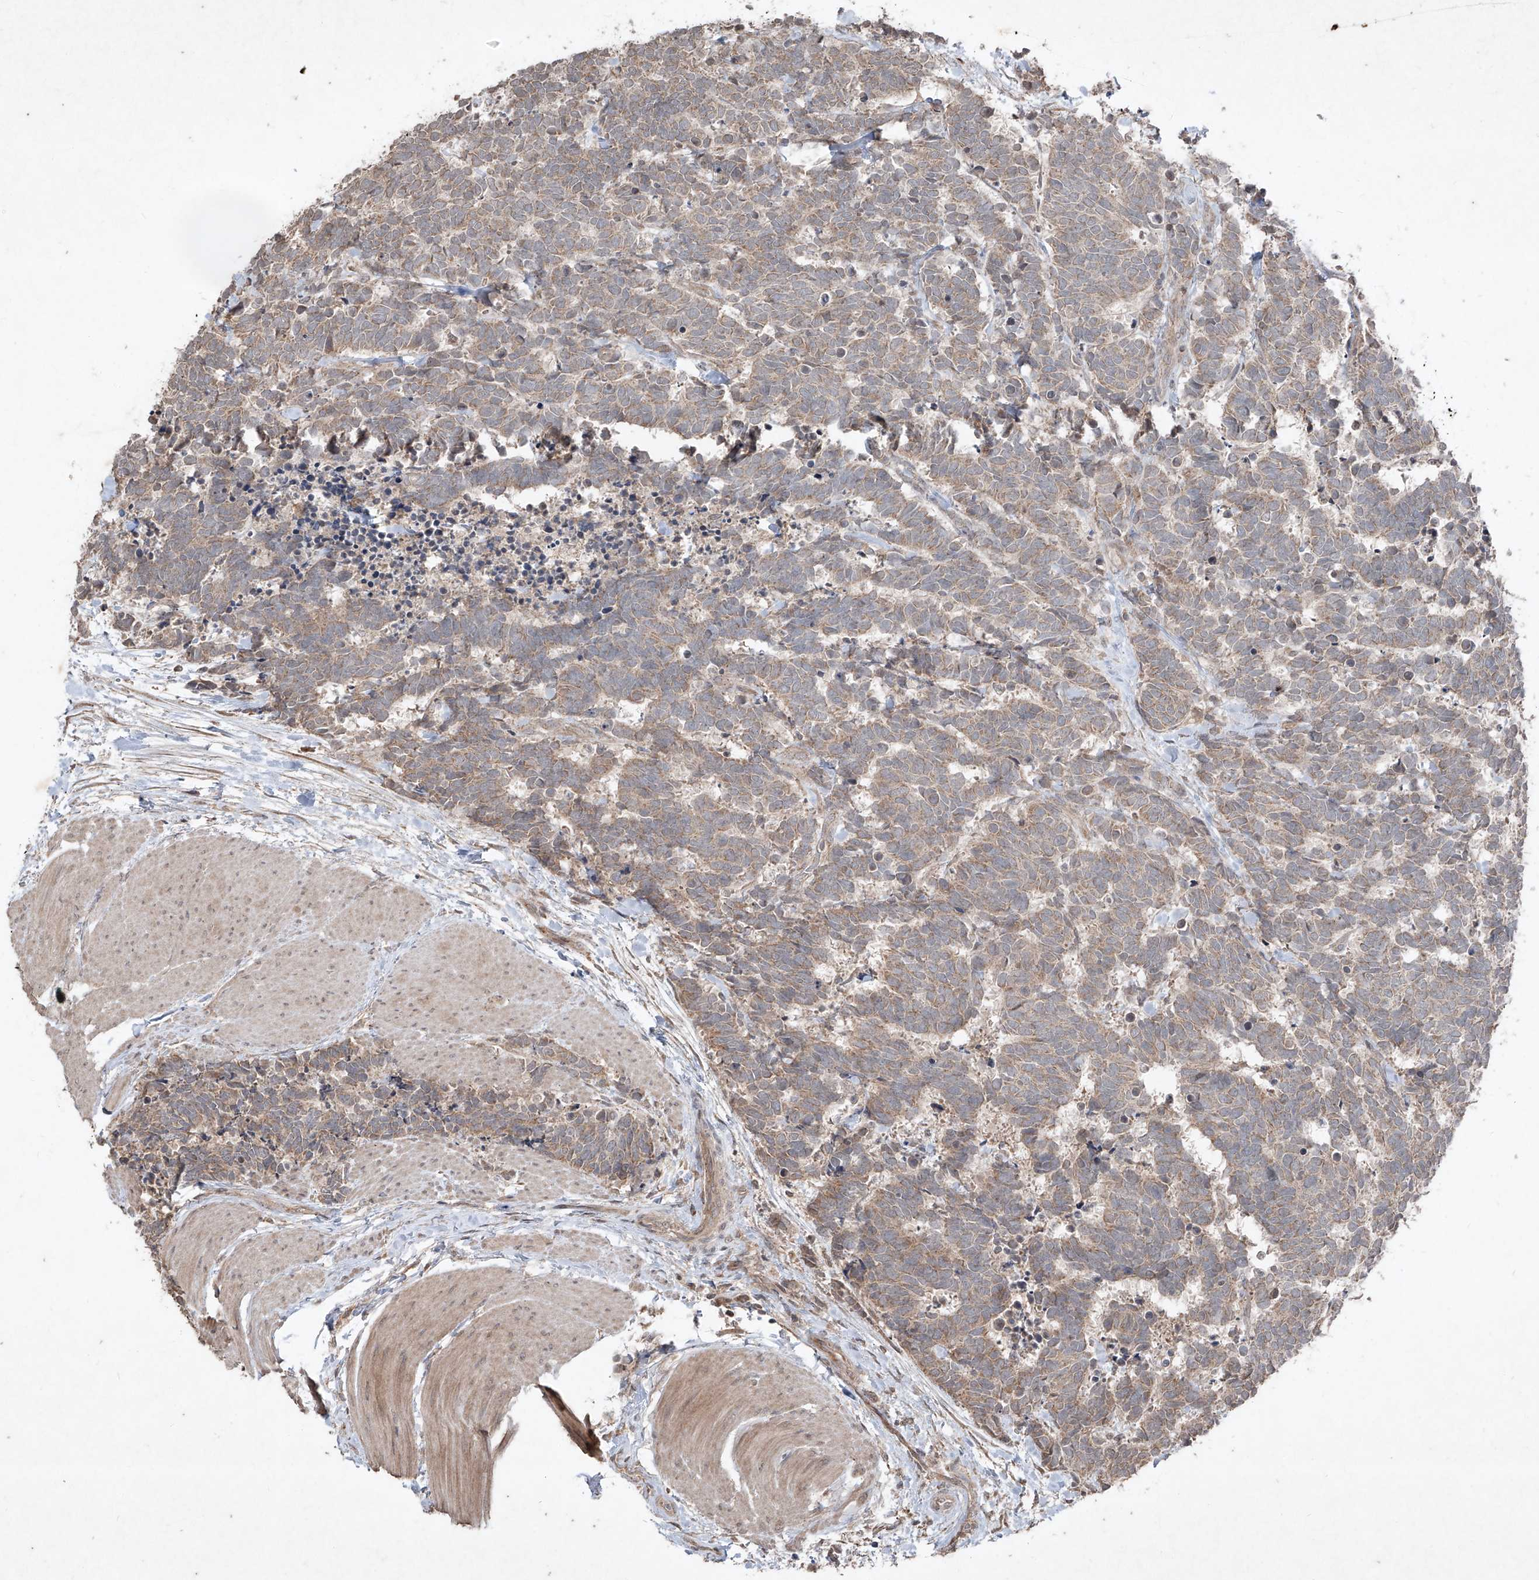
{"staining": {"intensity": "moderate", "quantity": "25%-75%", "location": "cytoplasmic/membranous"}, "tissue": "carcinoid", "cell_type": "Tumor cells", "image_type": "cancer", "snomed": [{"axis": "morphology", "description": "Carcinoma, NOS"}, {"axis": "morphology", "description": "Carcinoid, malignant, NOS"}, {"axis": "topography", "description": "Urinary bladder"}], "caption": "A brown stain labels moderate cytoplasmic/membranous staining of a protein in human carcinoma tumor cells.", "gene": "ABCD3", "patient": {"sex": "male", "age": 57}}